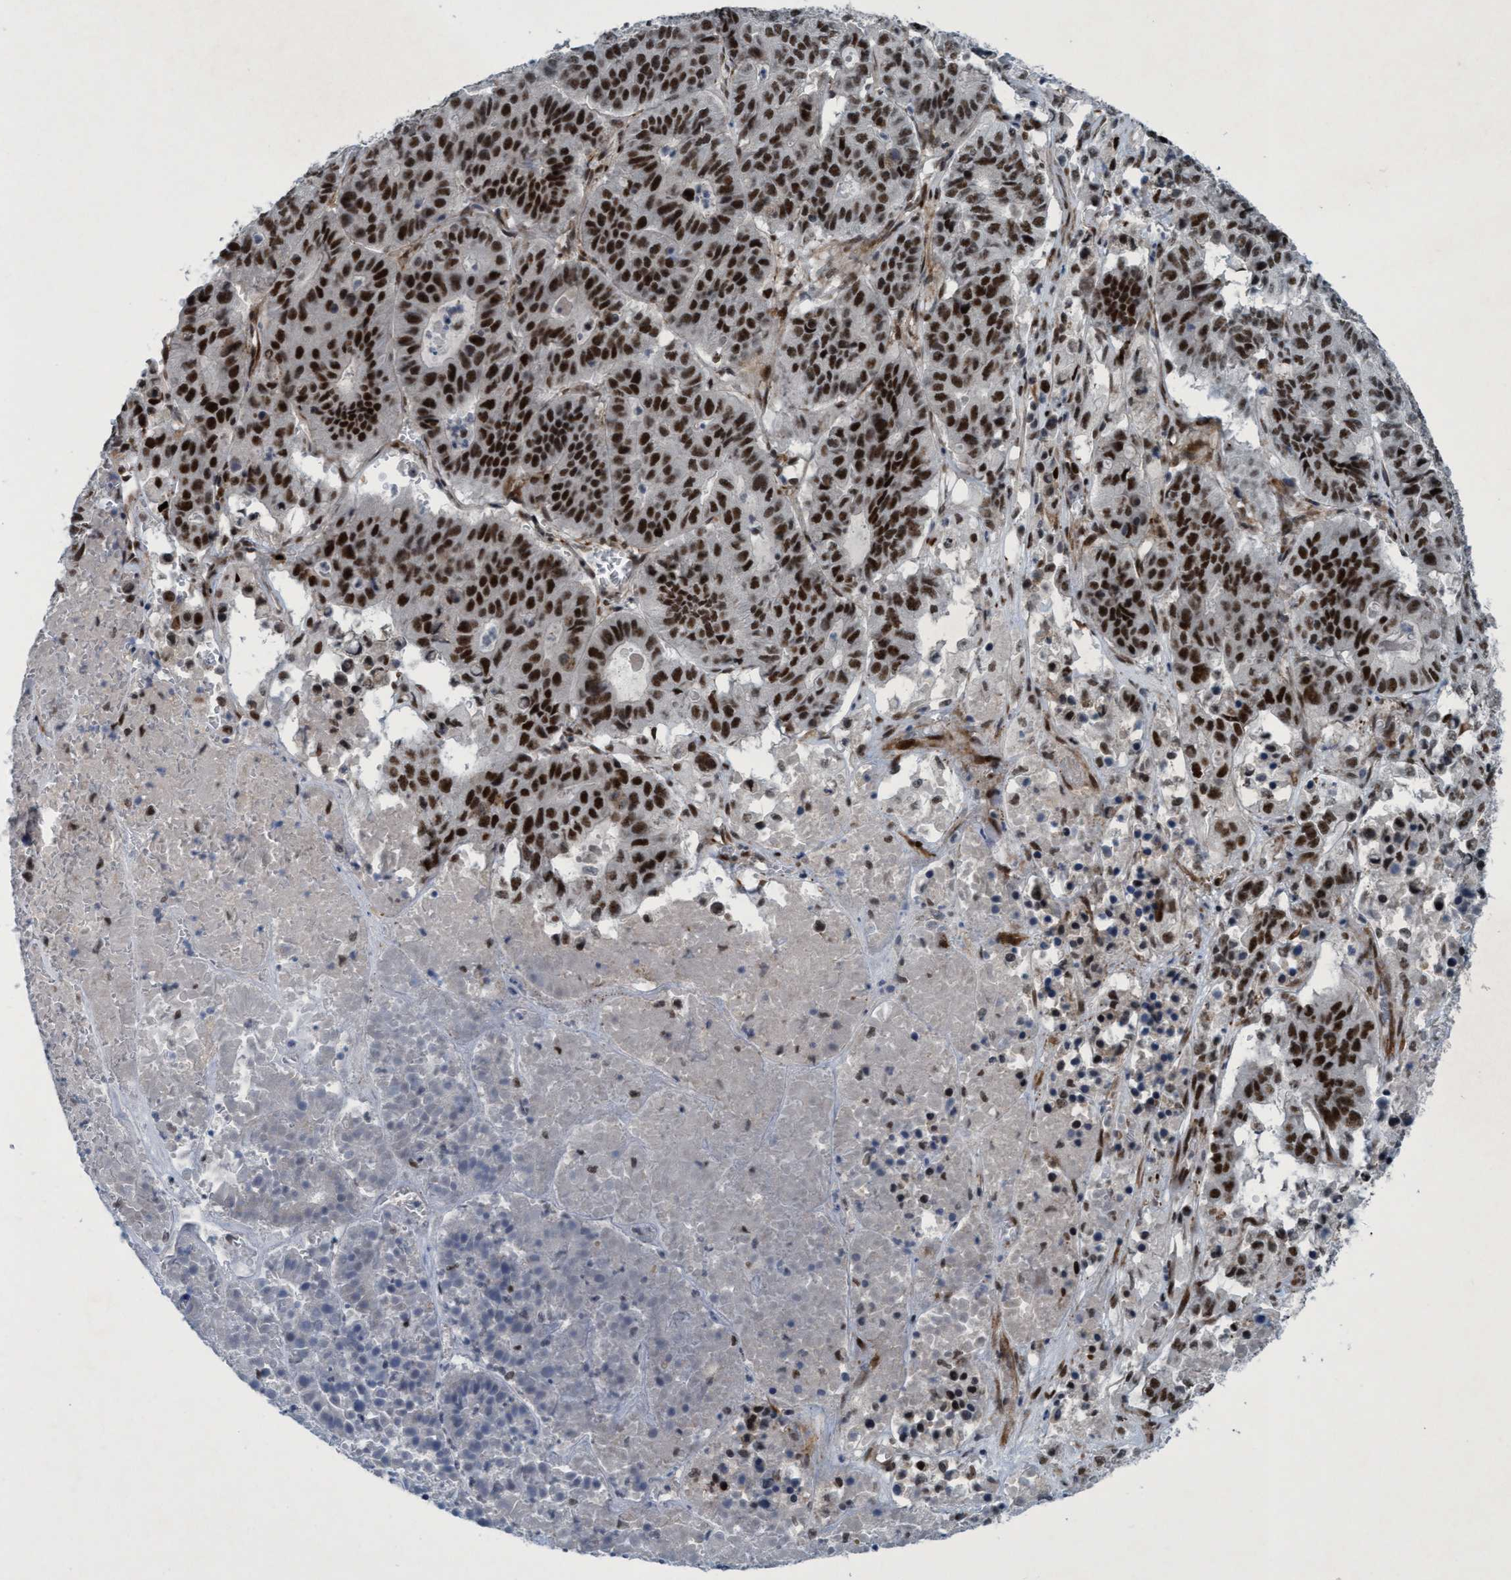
{"staining": {"intensity": "strong", "quantity": ">75%", "location": "nuclear"}, "tissue": "pancreatic cancer", "cell_type": "Tumor cells", "image_type": "cancer", "snomed": [{"axis": "morphology", "description": "Adenocarcinoma, NOS"}, {"axis": "topography", "description": "Pancreas"}], "caption": "This is an image of immunohistochemistry staining of pancreatic cancer (adenocarcinoma), which shows strong expression in the nuclear of tumor cells.", "gene": "CWC27", "patient": {"sex": "male", "age": 50}}